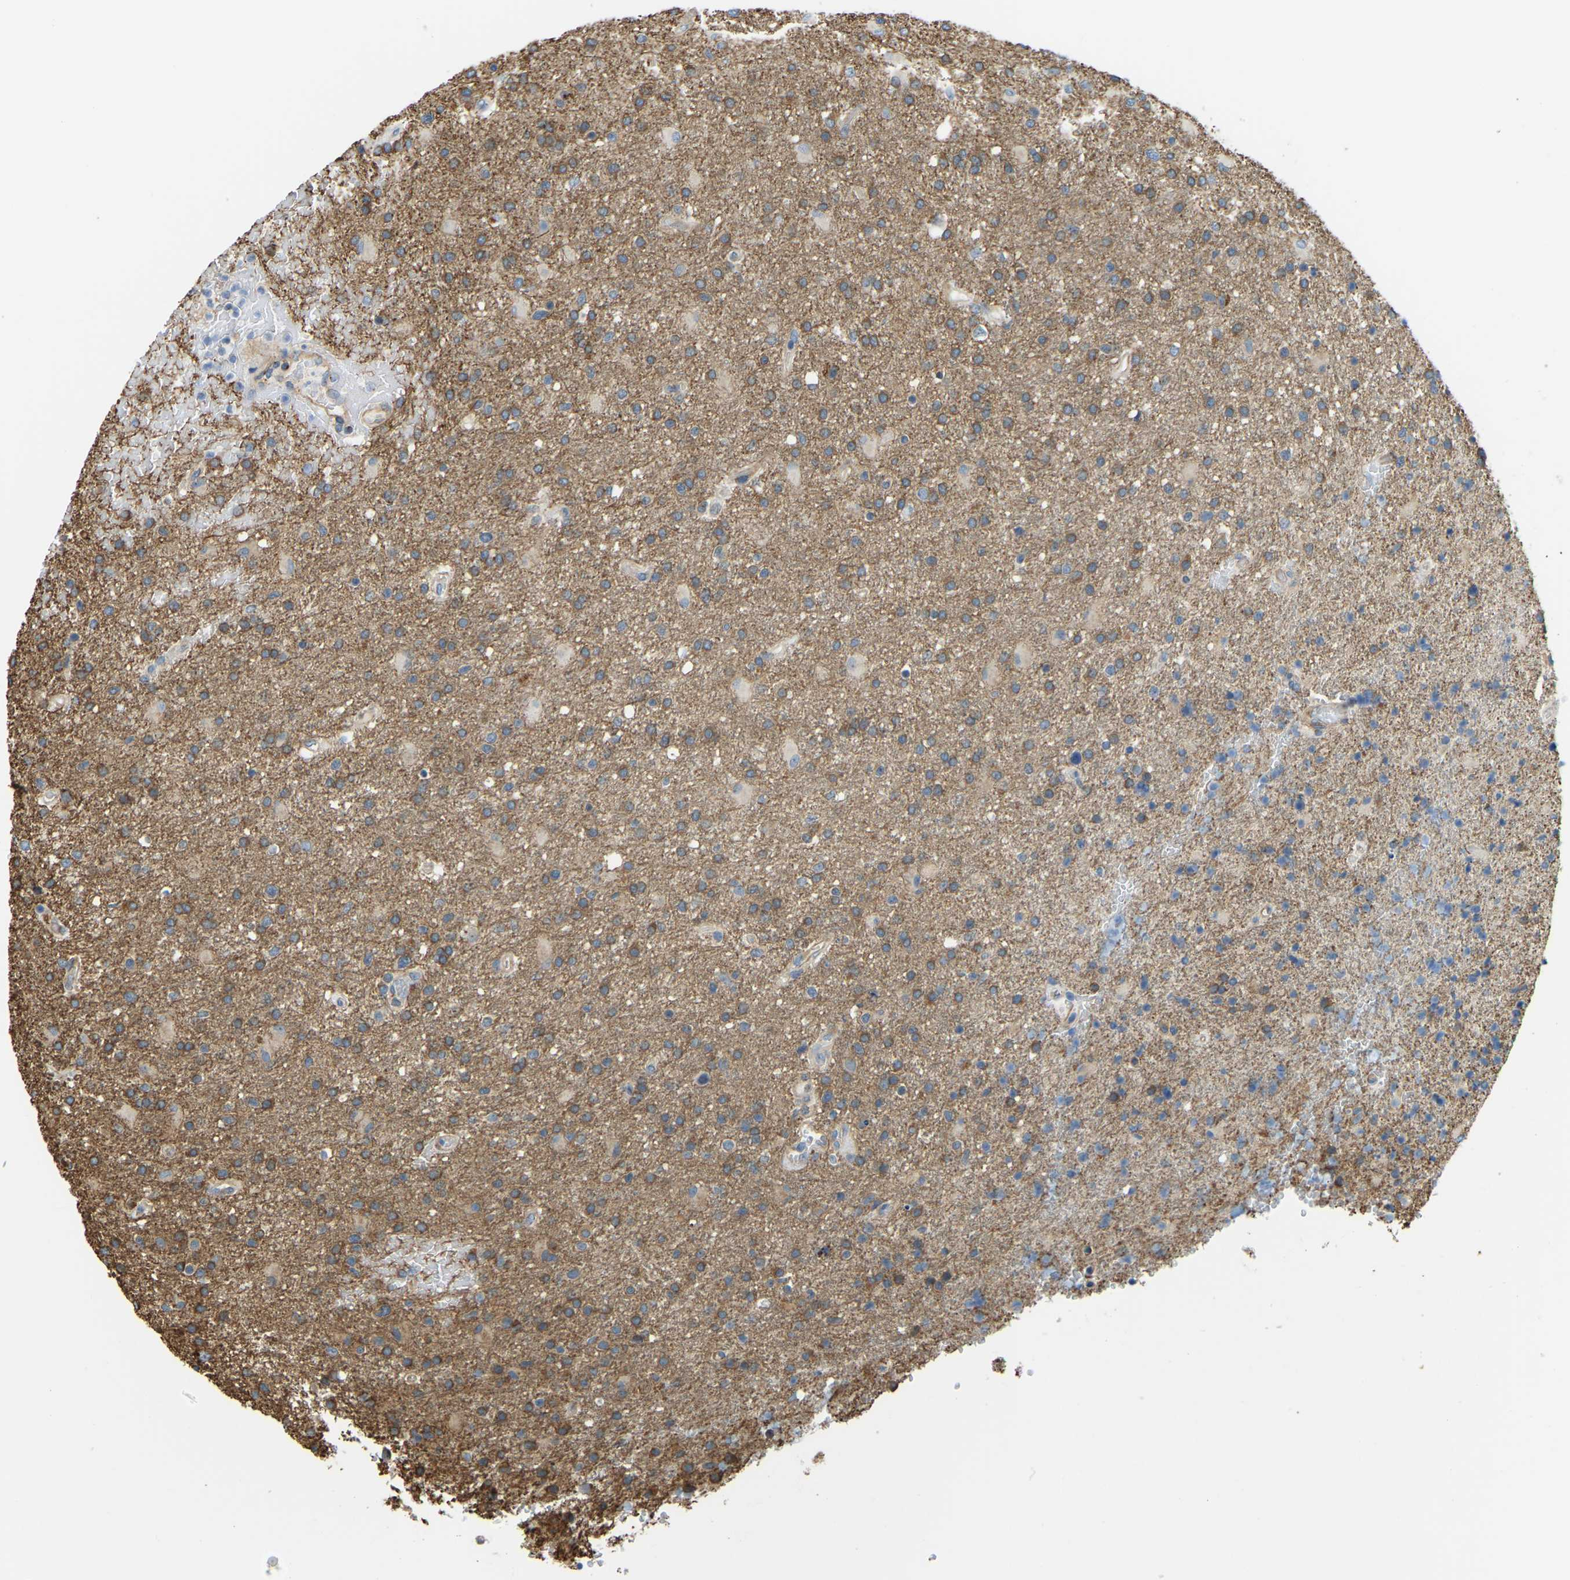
{"staining": {"intensity": "moderate", "quantity": ">75%", "location": "cytoplasmic/membranous"}, "tissue": "glioma", "cell_type": "Tumor cells", "image_type": "cancer", "snomed": [{"axis": "morphology", "description": "Glioma, malignant, High grade"}, {"axis": "topography", "description": "Brain"}], "caption": "This photomicrograph demonstrates immunohistochemistry (IHC) staining of high-grade glioma (malignant), with medium moderate cytoplasmic/membranous positivity in about >75% of tumor cells.", "gene": "NME8", "patient": {"sex": "male", "age": 72}}